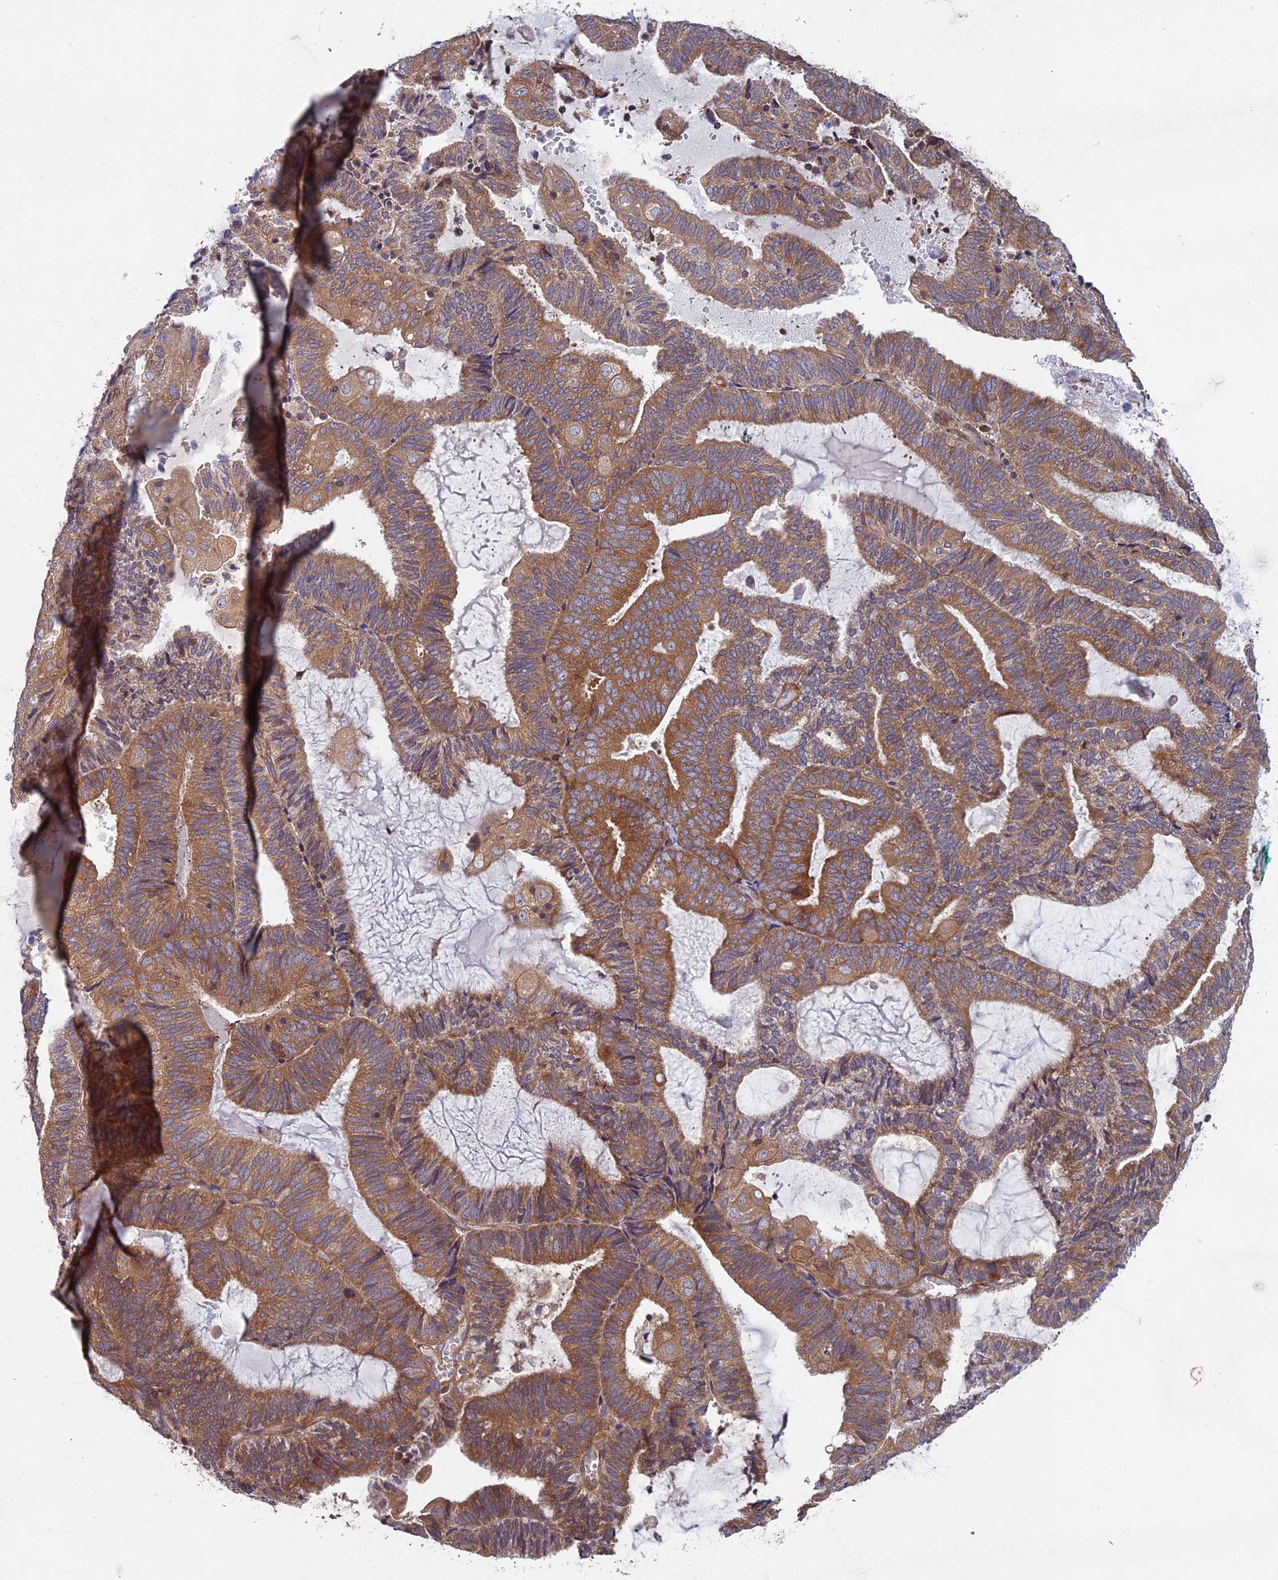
{"staining": {"intensity": "strong", "quantity": ">75%", "location": "cytoplasmic/membranous"}, "tissue": "endometrial cancer", "cell_type": "Tumor cells", "image_type": "cancer", "snomed": [{"axis": "morphology", "description": "Adenocarcinoma, NOS"}, {"axis": "topography", "description": "Endometrium"}], "caption": "Tumor cells display high levels of strong cytoplasmic/membranous positivity in about >75% of cells in human endometrial cancer. The protein of interest is shown in brown color, while the nuclei are stained blue.", "gene": "NCAPG", "patient": {"sex": "female", "age": 81}}